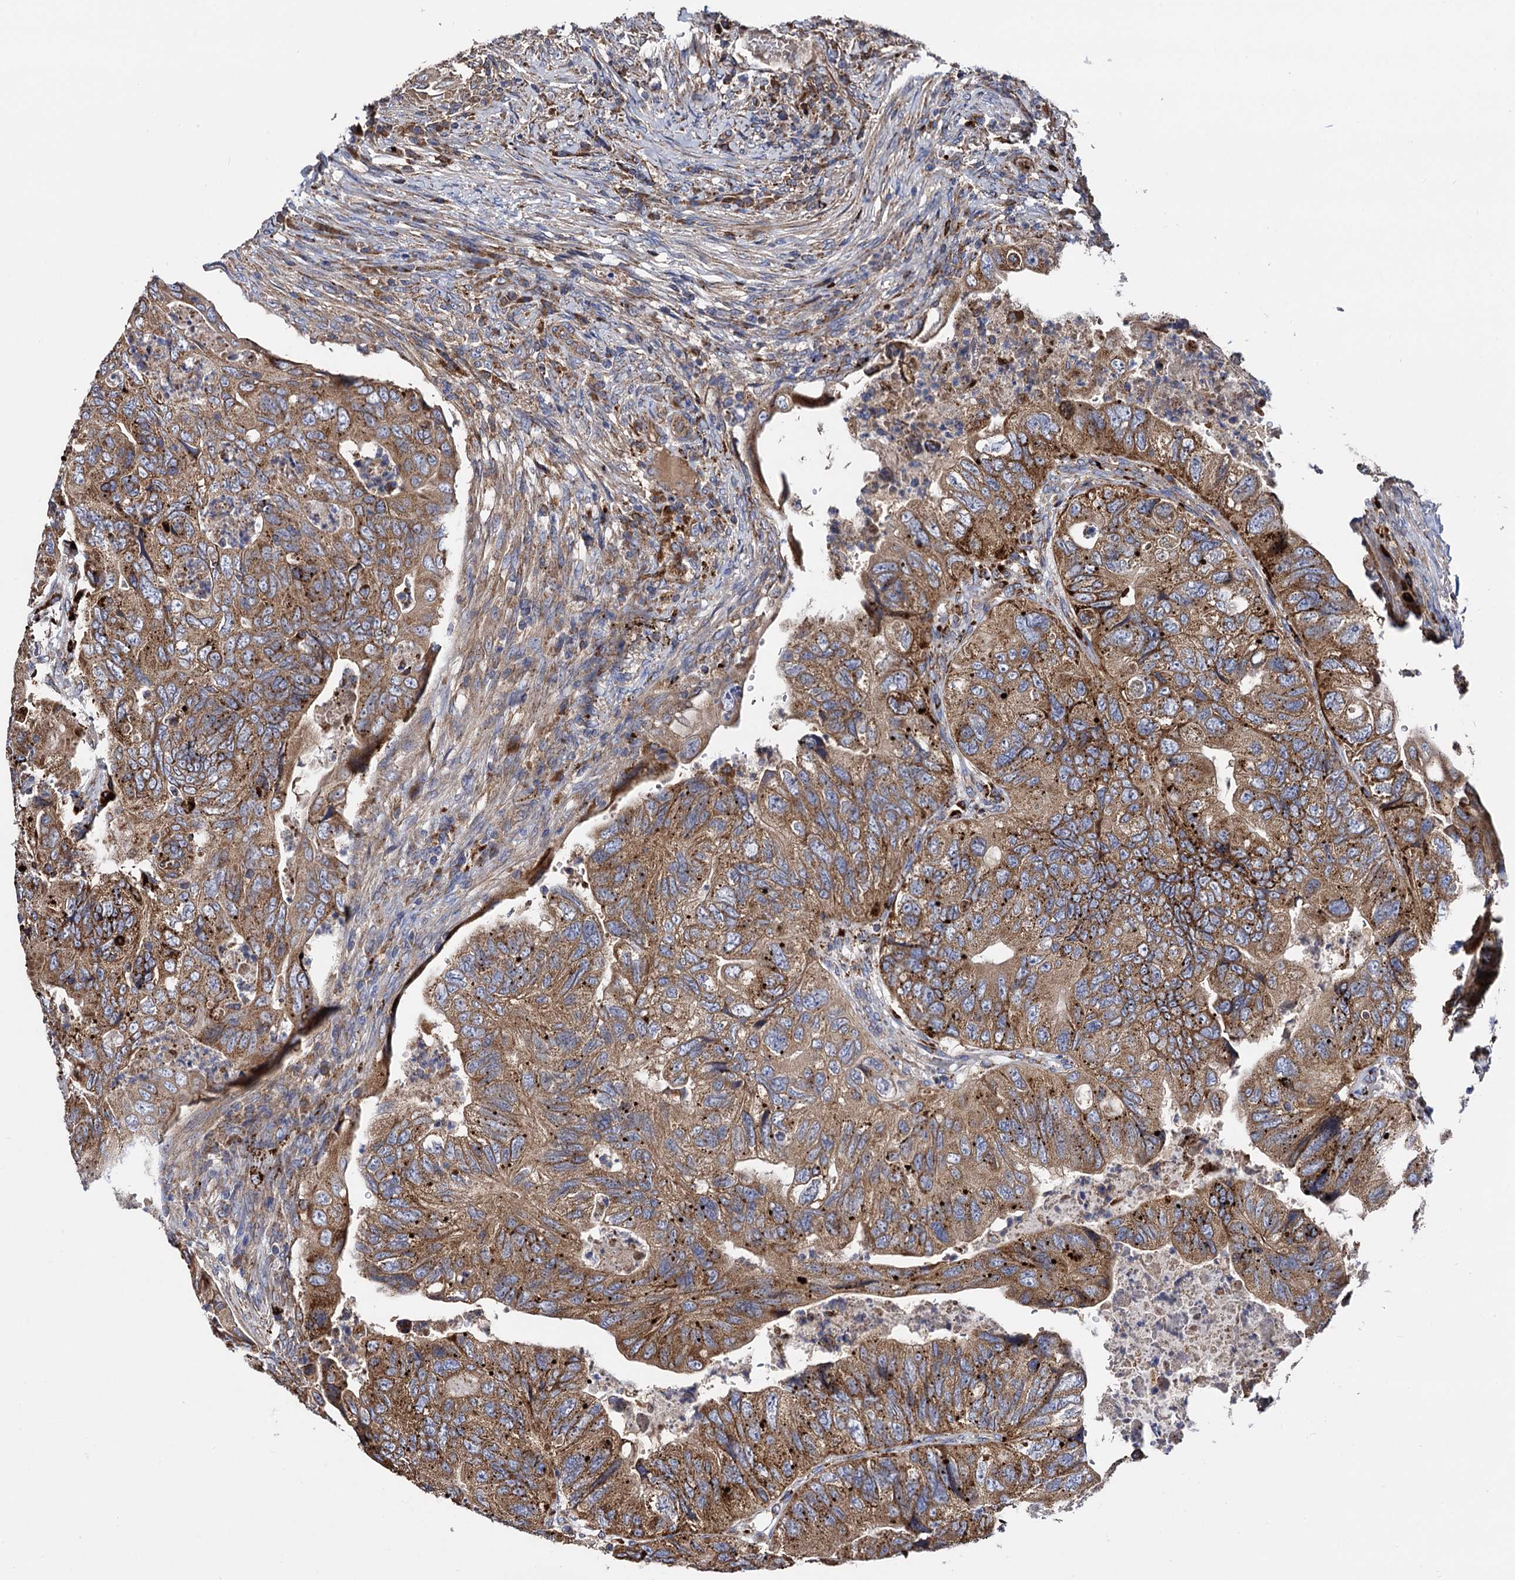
{"staining": {"intensity": "moderate", "quantity": ">75%", "location": "cytoplasmic/membranous"}, "tissue": "colorectal cancer", "cell_type": "Tumor cells", "image_type": "cancer", "snomed": [{"axis": "morphology", "description": "Adenocarcinoma, NOS"}, {"axis": "topography", "description": "Rectum"}], "caption": "IHC histopathology image of neoplastic tissue: human colorectal adenocarcinoma stained using IHC exhibits medium levels of moderate protein expression localized specifically in the cytoplasmic/membranous of tumor cells, appearing as a cytoplasmic/membranous brown color.", "gene": "IQCH", "patient": {"sex": "male", "age": 63}}